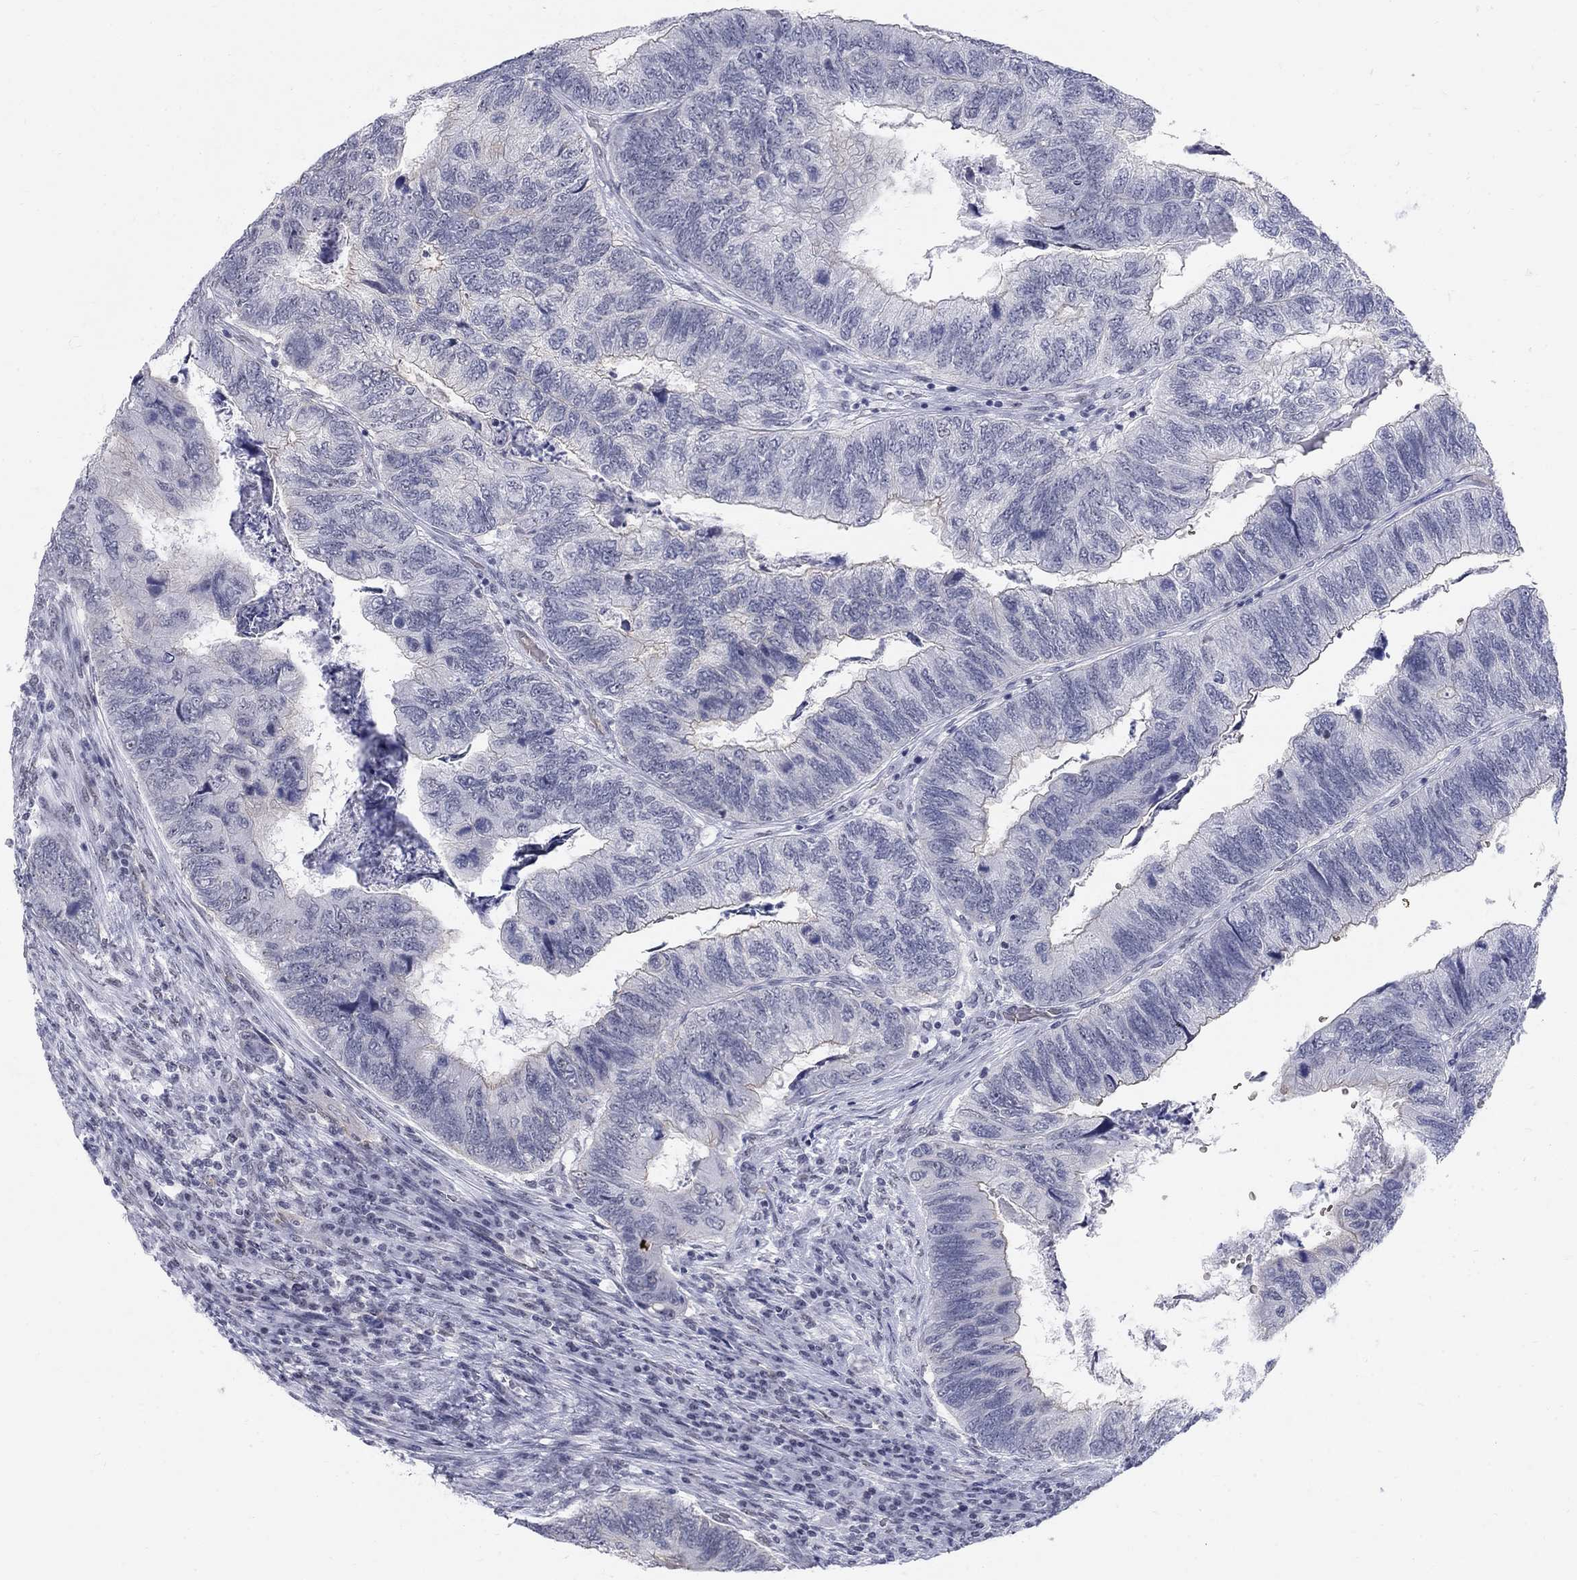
{"staining": {"intensity": "negative", "quantity": "none", "location": "none"}, "tissue": "colorectal cancer", "cell_type": "Tumor cells", "image_type": "cancer", "snomed": [{"axis": "morphology", "description": "Adenocarcinoma, NOS"}, {"axis": "topography", "description": "Colon"}], "caption": "Tumor cells show no significant expression in adenocarcinoma (colorectal).", "gene": "DMTN", "patient": {"sex": "female", "age": 67}}